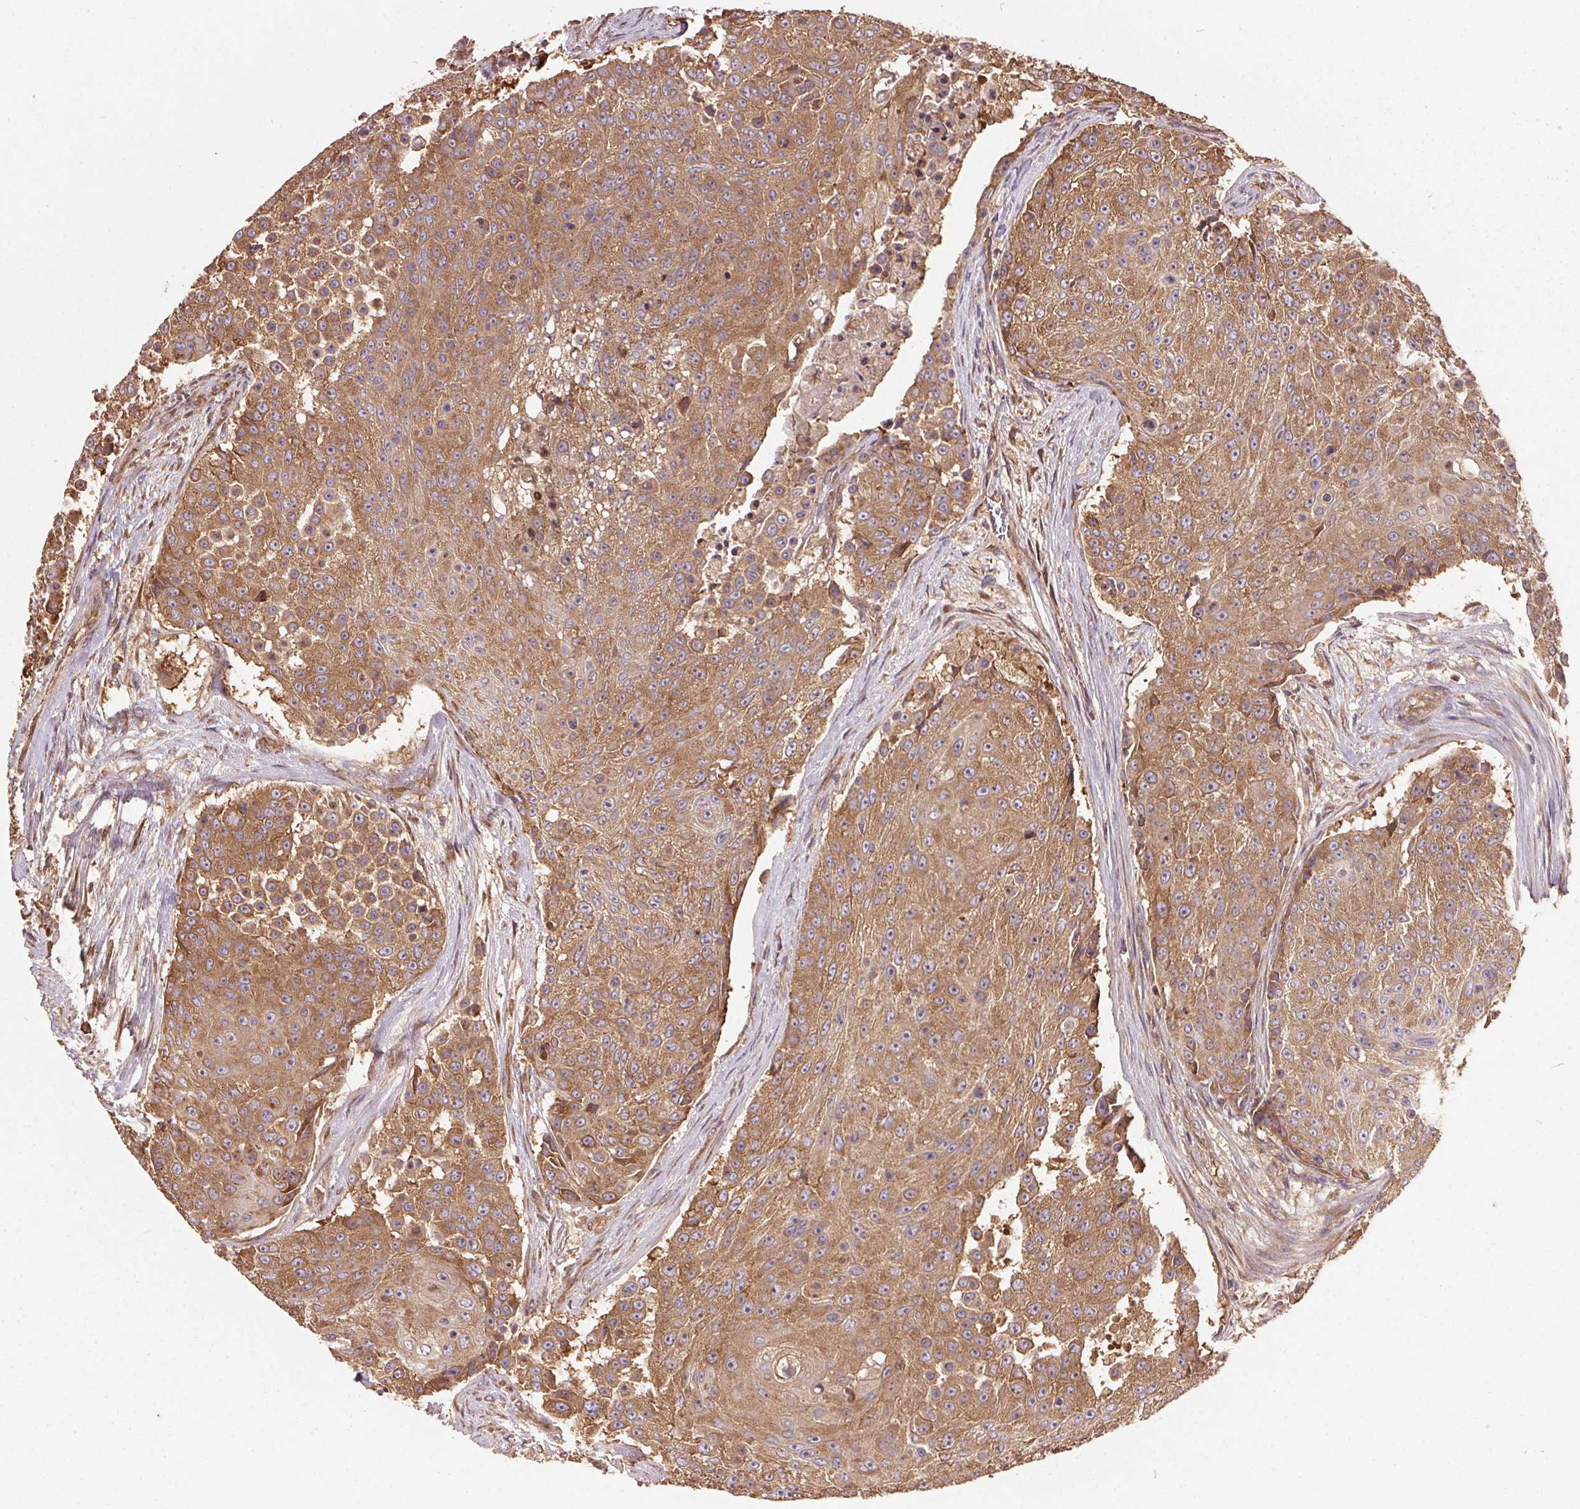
{"staining": {"intensity": "moderate", "quantity": ">75%", "location": "cytoplasmic/membranous"}, "tissue": "urothelial cancer", "cell_type": "Tumor cells", "image_type": "cancer", "snomed": [{"axis": "morphology", "description": "Urothelial carcinoma, High grade"}, {"axis": "topography", "description": "Urinary bladder"}], "caption": "Urothelial cancer stained with immunohistochemistry reveals moderate cytoplasmic/membranous staining in approximately >75% of tumor cells. The protein is shown in brown color, while the nuclei are stained blue.", "gene": "EIF2S1", "patient": {"sex": "female", "age": 63}}